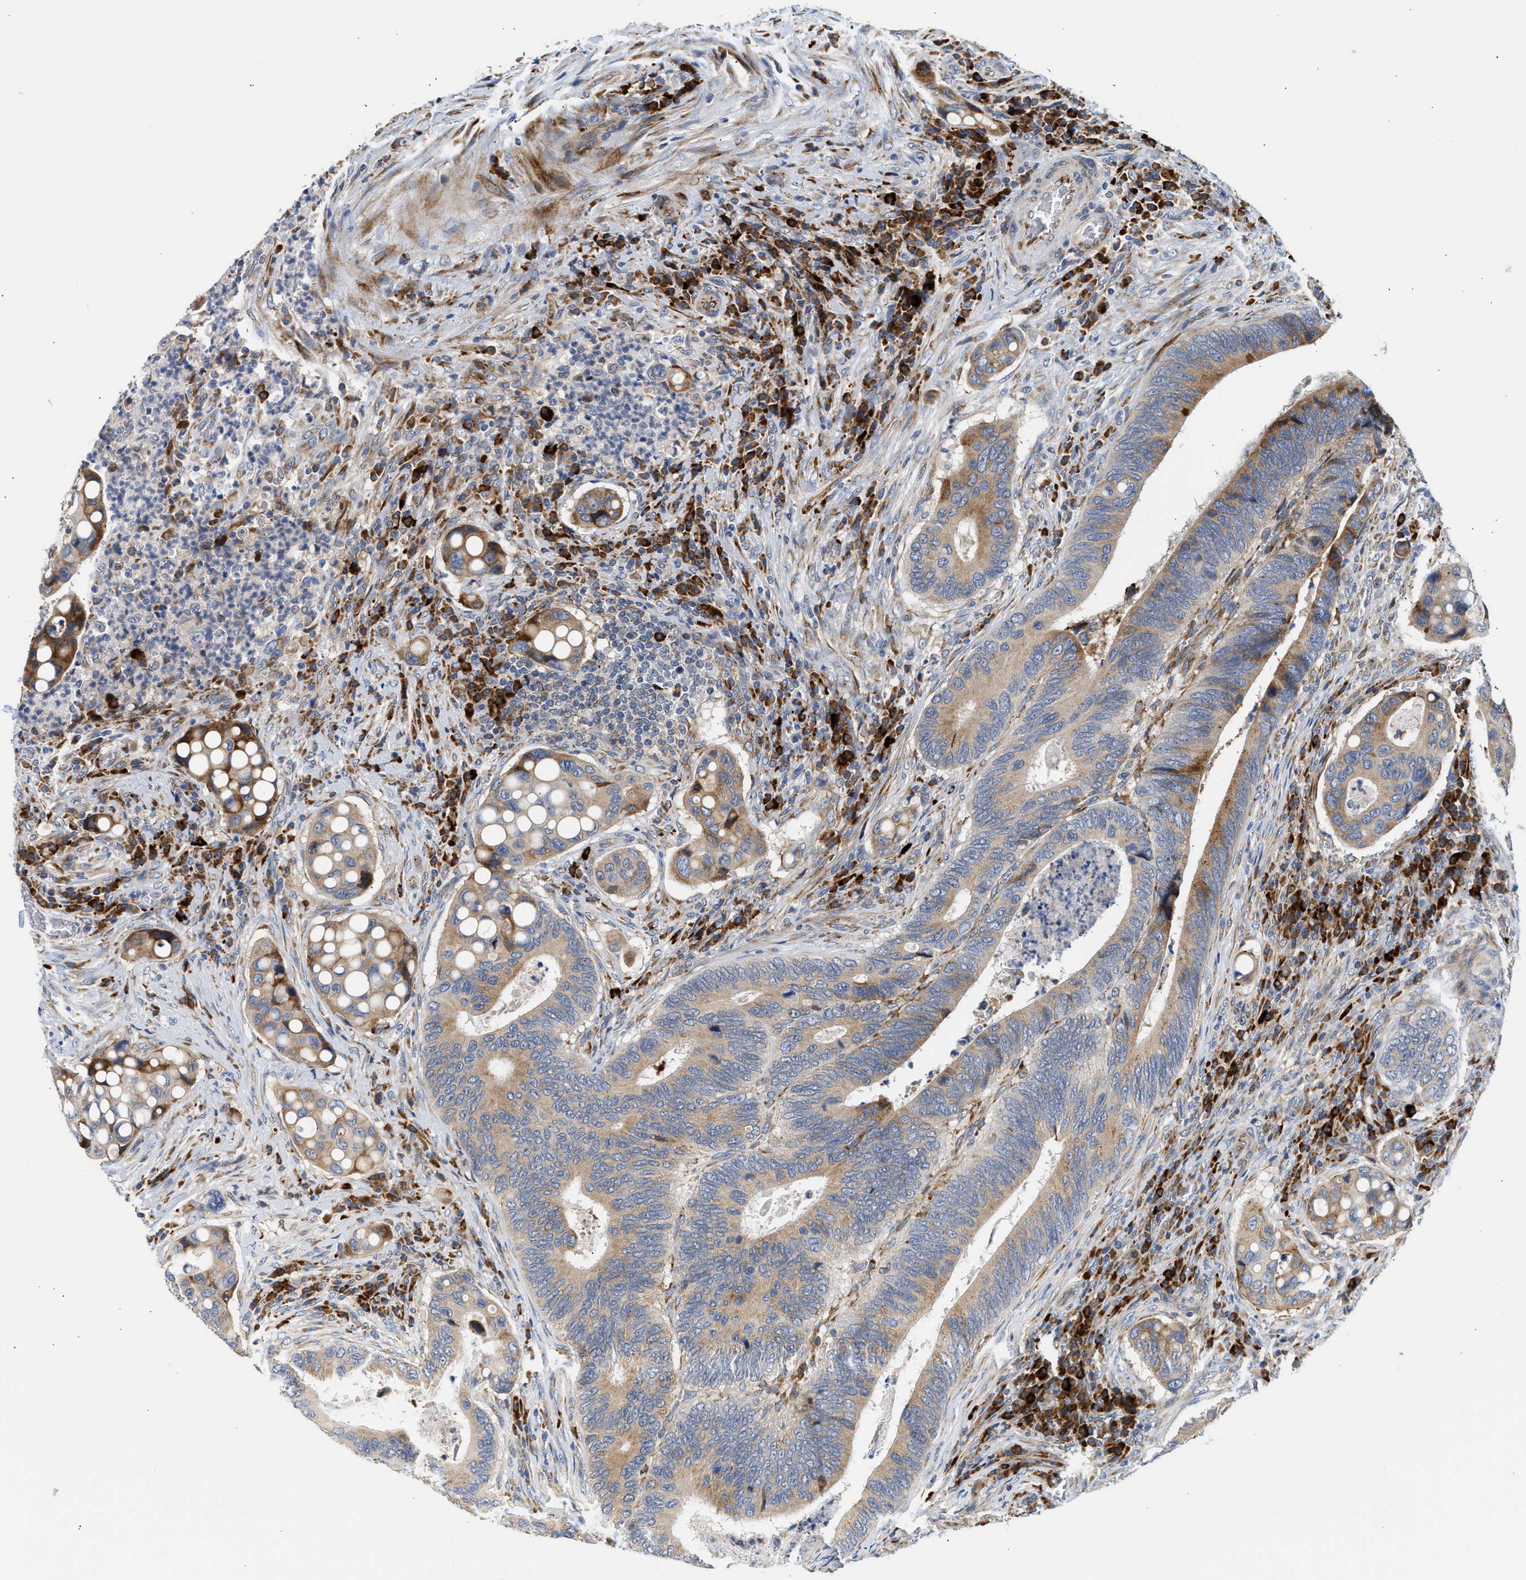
{"staining": {"intensity": "moderate", "quantity": ">75%", "location": "cytoplasmic/membranous"}, "tissue": "colorectal cancer", "cell_type": "Tumor cells", "image_type": "cancer", "snomed": [{"axis": "morphology", "description": "Inflammation, NOS"}, {"axis": "morphology", "description": "Adenocarcinoma, NOS"}, {"axis": "topography", "description": "Colon"}], "caption": "Protein analysis of colorectal cancer (adenocarcinoma) tissue shows moderate cytoplasmic/membranous expression in about >75% of tumor cells. (brown staining indicates protein expression, while blue staining denotes nuclei).", "gene": "AMZ1", "patient": {"sex": "male", "age": 72}}